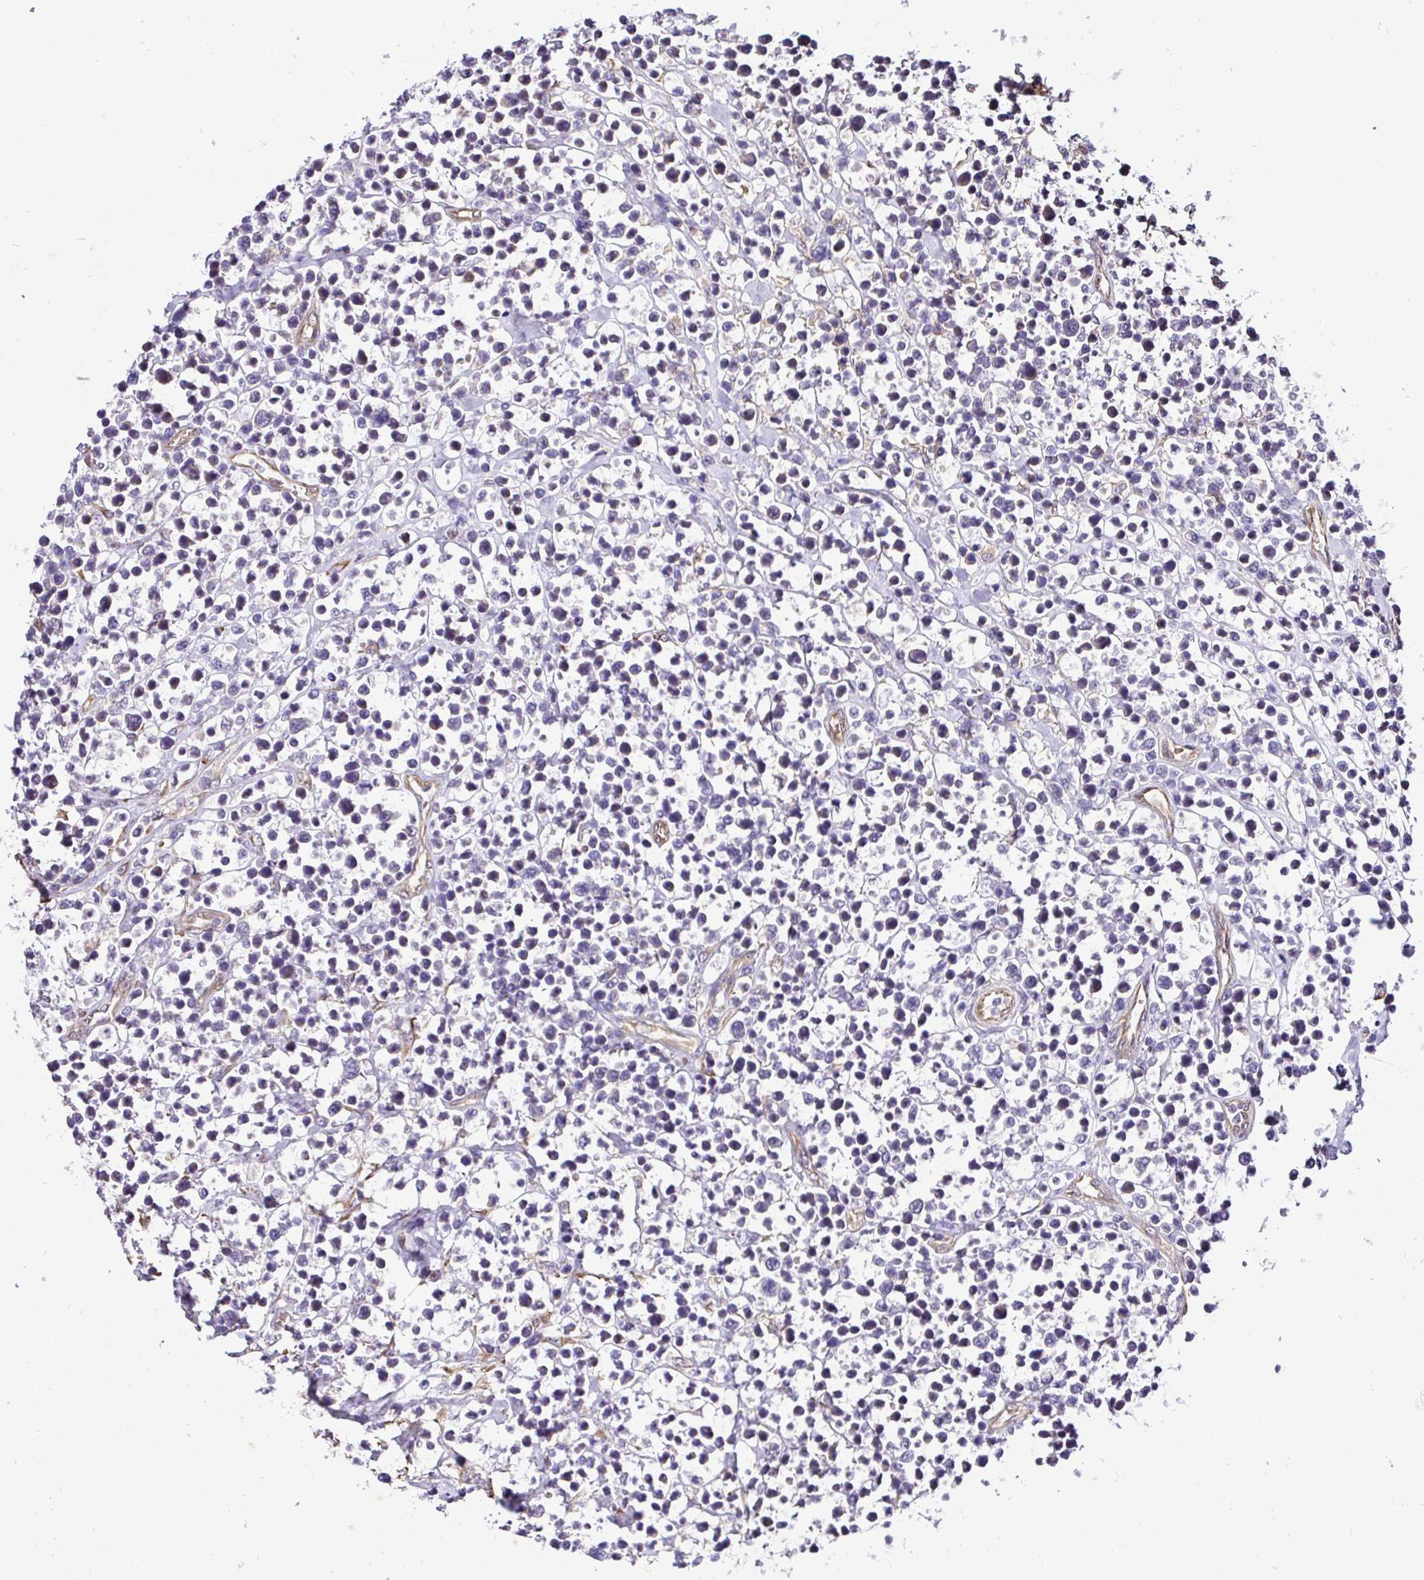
{"staining": {"intensity": "negative", "quantity": "none", "location": "none"}, "tissue": "lymphoma", "cell_type": "Tumor cells", "image_type": "cancer", "snomed": [{"axis": "morphology", "description": "Malignant lymphoma, non-Hodgkin's type, High grade"}, {"axis": "topography", "description": "Soft tissue"}], "caption": "The image exhibits no staining of tumor cells in high-grade malignant lymphoma, non-Hodgkin's type.", "gene": "CCDC122", "patient": {"sex": "female", "age": 56}}